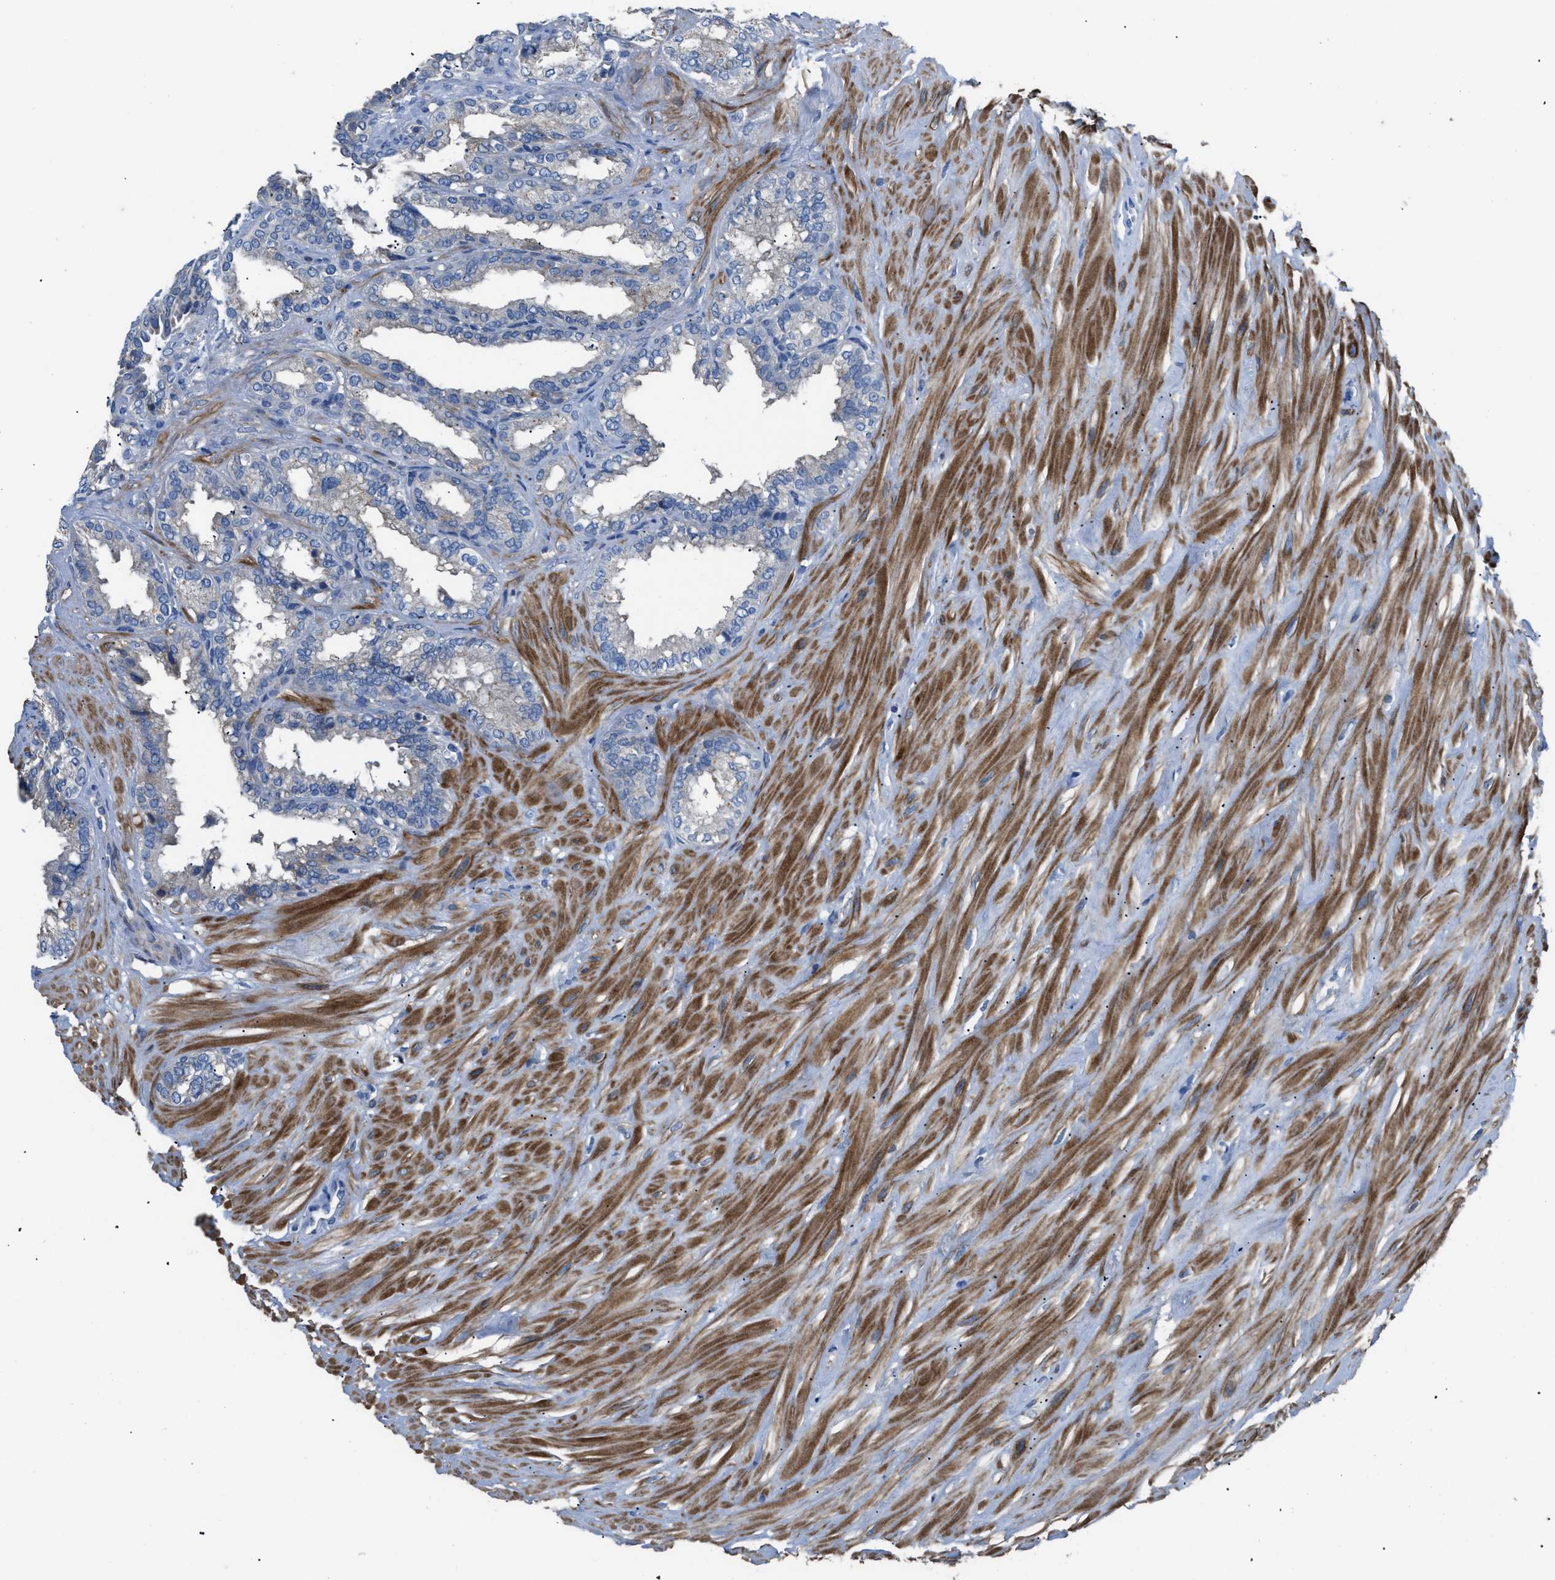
{"staining": {"intensity": "negative", "quantity": "none", "location": "none"}, "tissue": "seminal vesicle", "cell_type": "Glandular cells", "image_type": "normal", "snomed": [{"axis": "morphology", "description": "Normal tissue, NOS"}, {"axis": "topography", "description": "Seminal veicle"}], "caption": "IHC histopathology image of normal seminal vesicle stained for a protein (brown), which demonstrates no staining in glandular cells.", "gene": "SGCZ", "patient": {"sex": "male", "age": 64}}